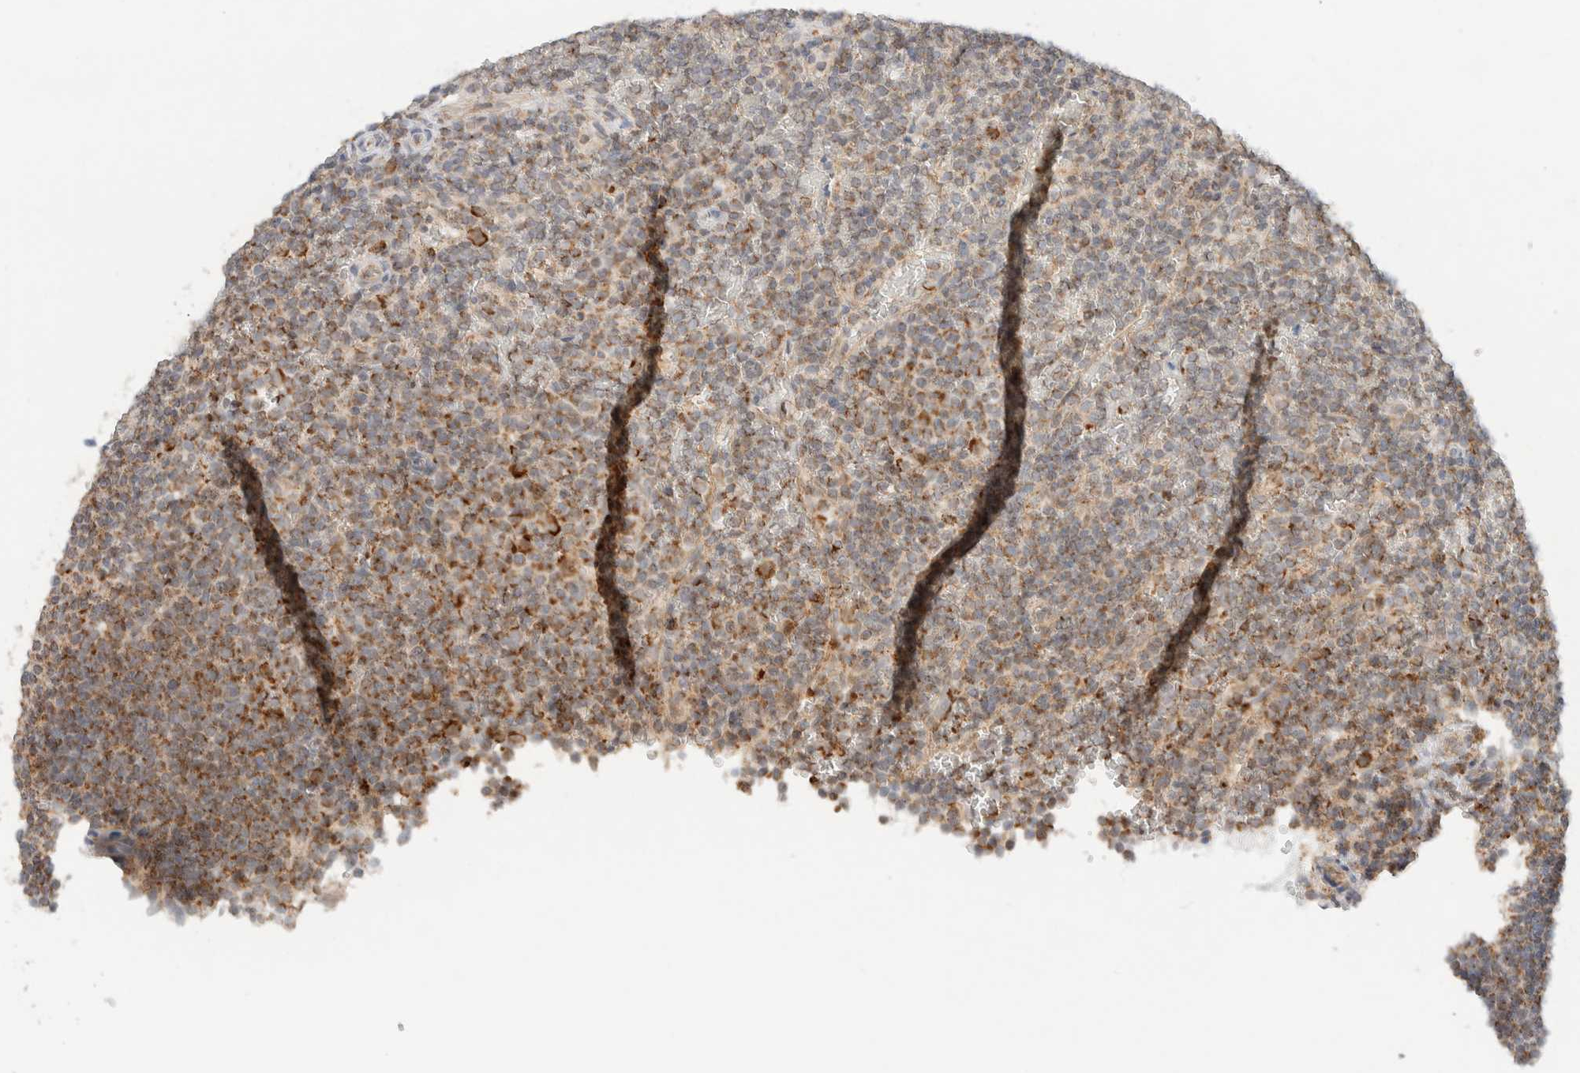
{"staining": {"intensity": "moderate", "quantity": ">75%", "location": "cytoplasmic/membranous"}, "tissue": "lymphoma", "cell_type": "Tumor cells", "image_type": "cancer", "snomed": [{"axis": "morphology", "description": "Malignant lymphoma, non-Hodgkin's type, Low grade"}, {"axis": "topography", "description": "Spleen"}], "caption": "Immunohistochemistry (IHC) (DAB) staining of human lymphoma reveals moderate cytoplasmic/membranous protein positivity in about >75% of tumor cells.", "gene": "MRPL41", "patient": {"sex": "female", "age": 77}}